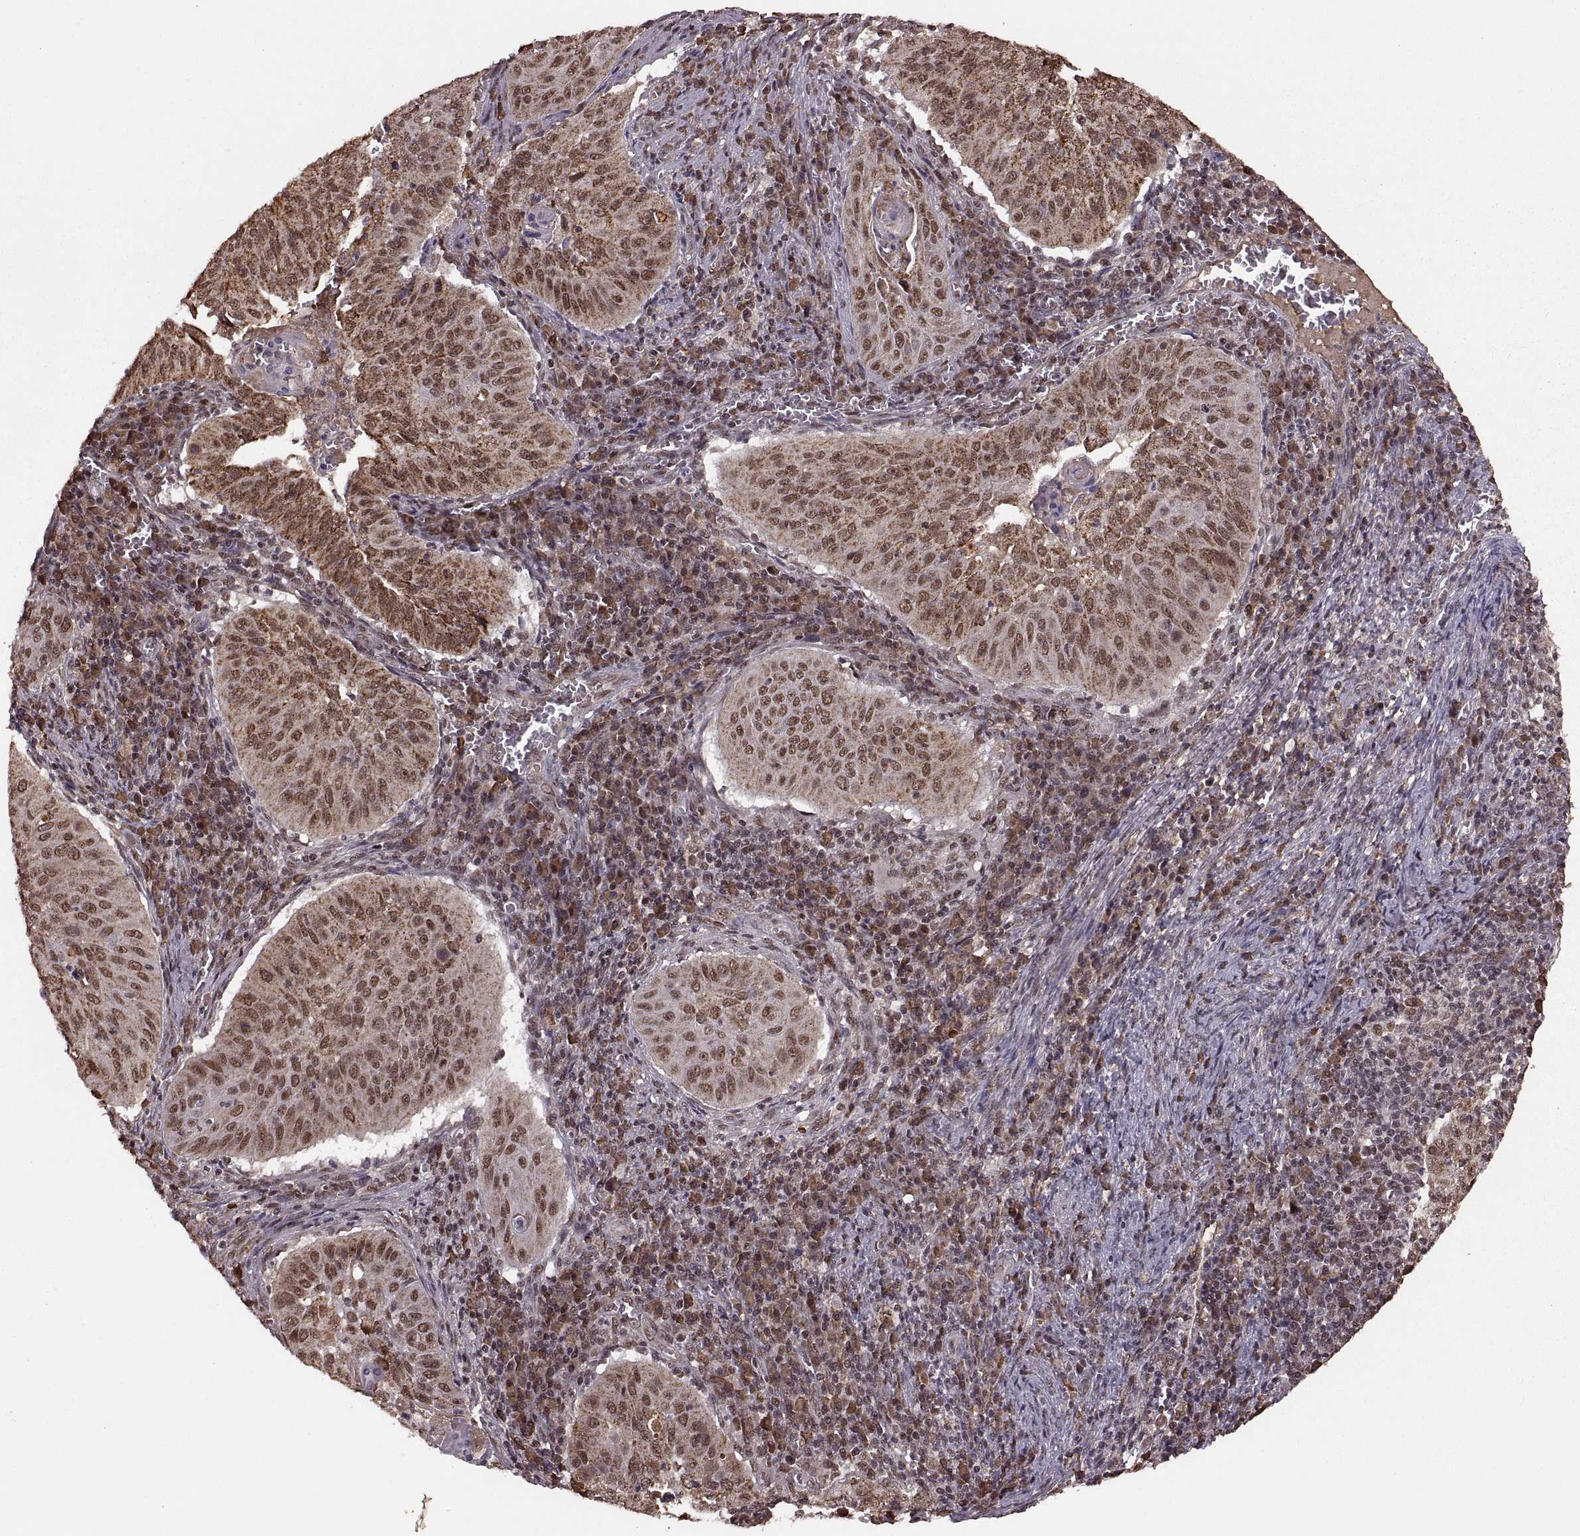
{"staining": {"intensity": "moderate", "quantity": "25%-75%", "location": "cytoplasmic/membranous,nuclear"}, "tissue": "cervical cancer", "cell_type": "Tumor cells", "image_type": "cancer", "snomed": [{"axis": "morphology", "description": "Squamous cell carcinoma, NOS"}, {"axis": "topography", "description": "Cervix"}], "caption": "Squamous cell carcinoma (cervical) was stained to show a protein in brown. There is medium levels of moderate cytoplasmic/membranous and nuclear expression in approximately 25%-75% of tumor cells.", "gene": "RFT1", "patient": {"sex": "female", "age": 39}}